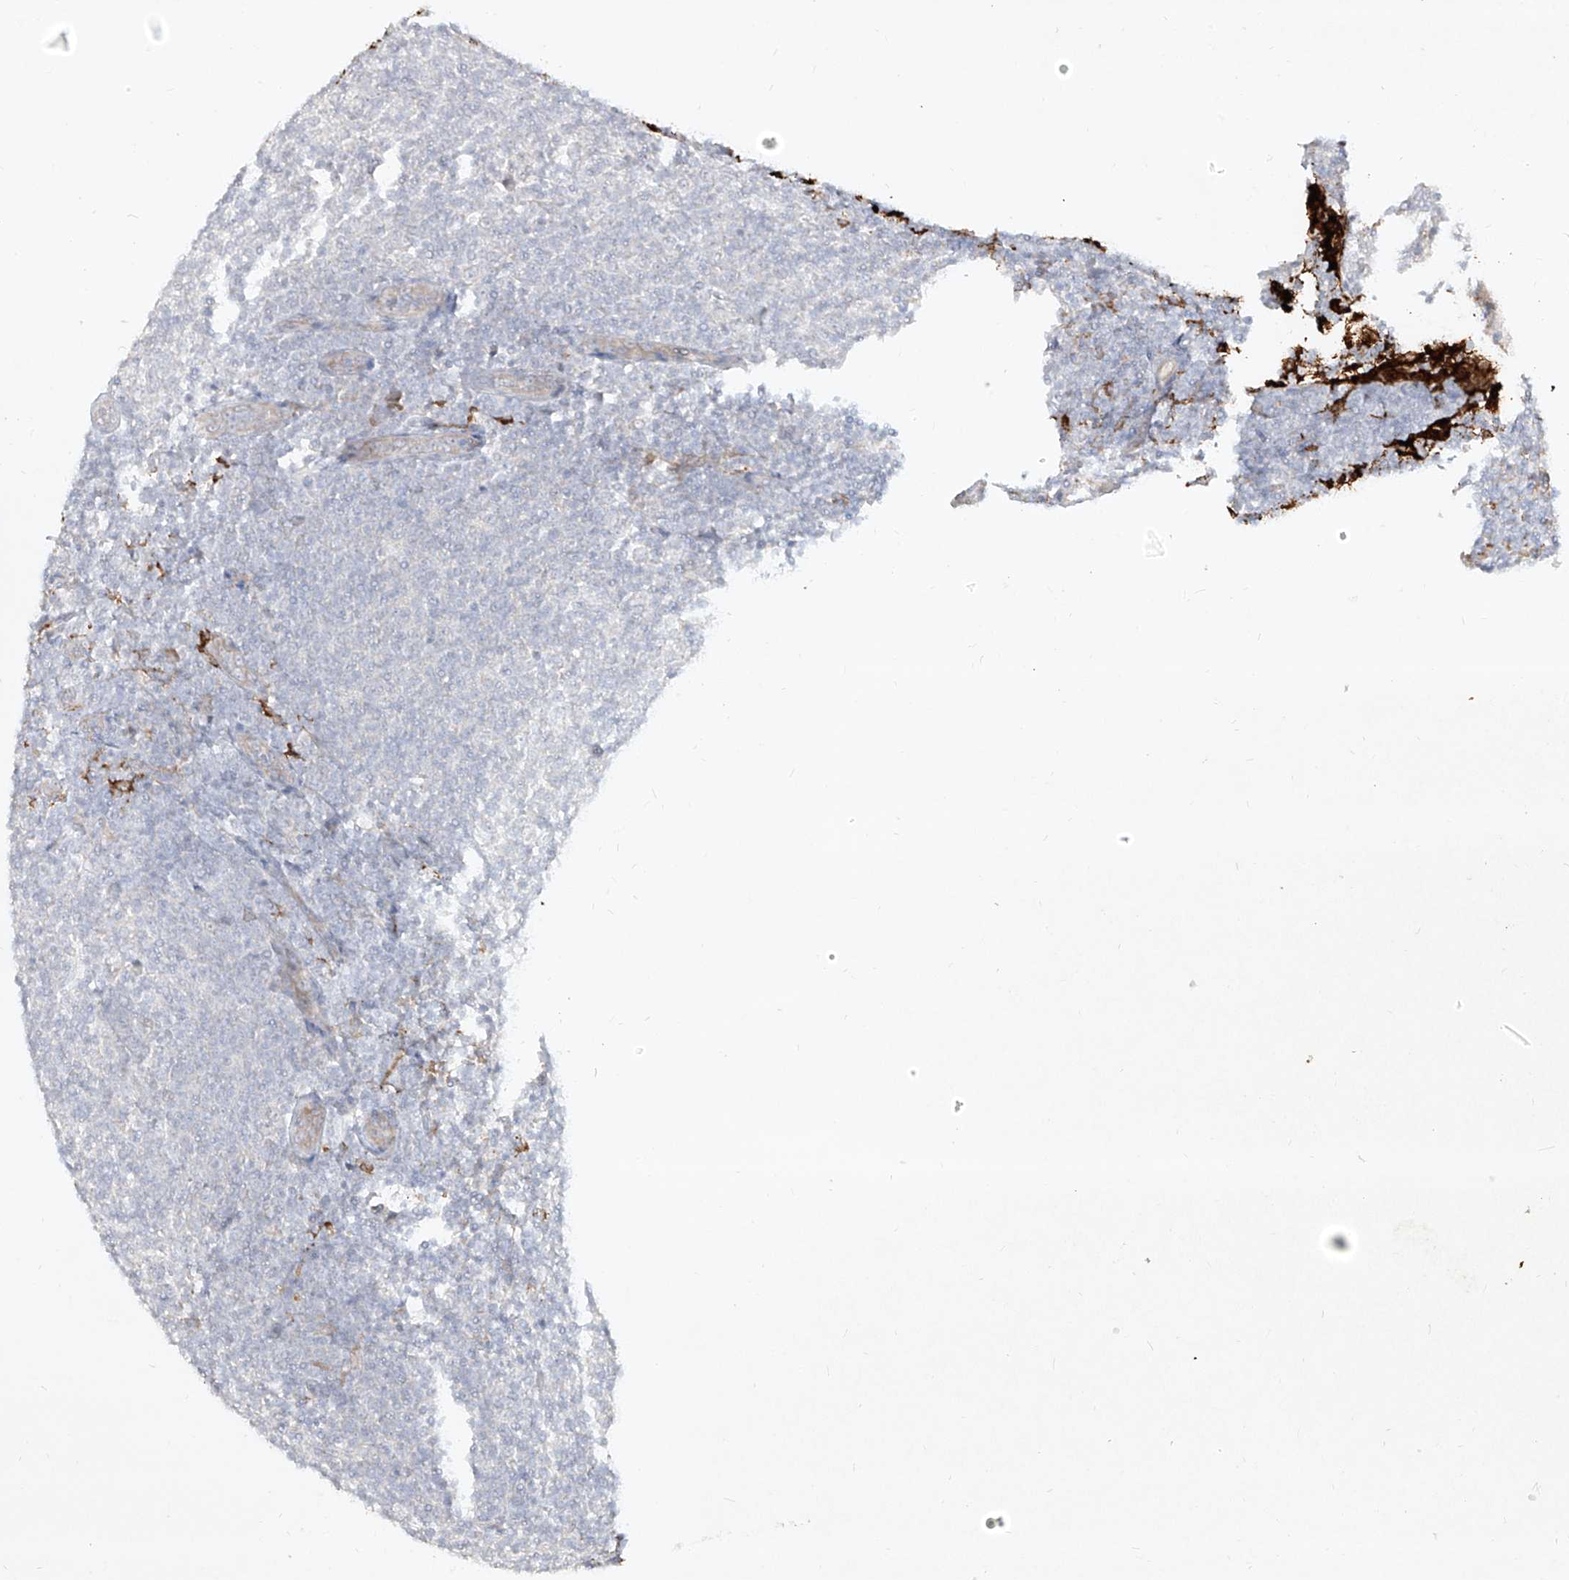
{"staining": {"intensity": "negative", "quantity": "none", "location": "none"}, "tissue": "lymphoma", "cell_type": "Tumor cells", "image_type": "cancer", "snomed": [{"axis": "morphology", "description": "Malignant lymphoma, non-Hodgkin's type, Low grade"}, {"axis": "topography", "description": "Lymph node"}], "caption": "Human lymphoma stained for a protein using immunohistochemistry (IHC) reveals no positivity in tumor cells.", "gene": "CD209", "patient": {"sex": "male", "age": 66}}